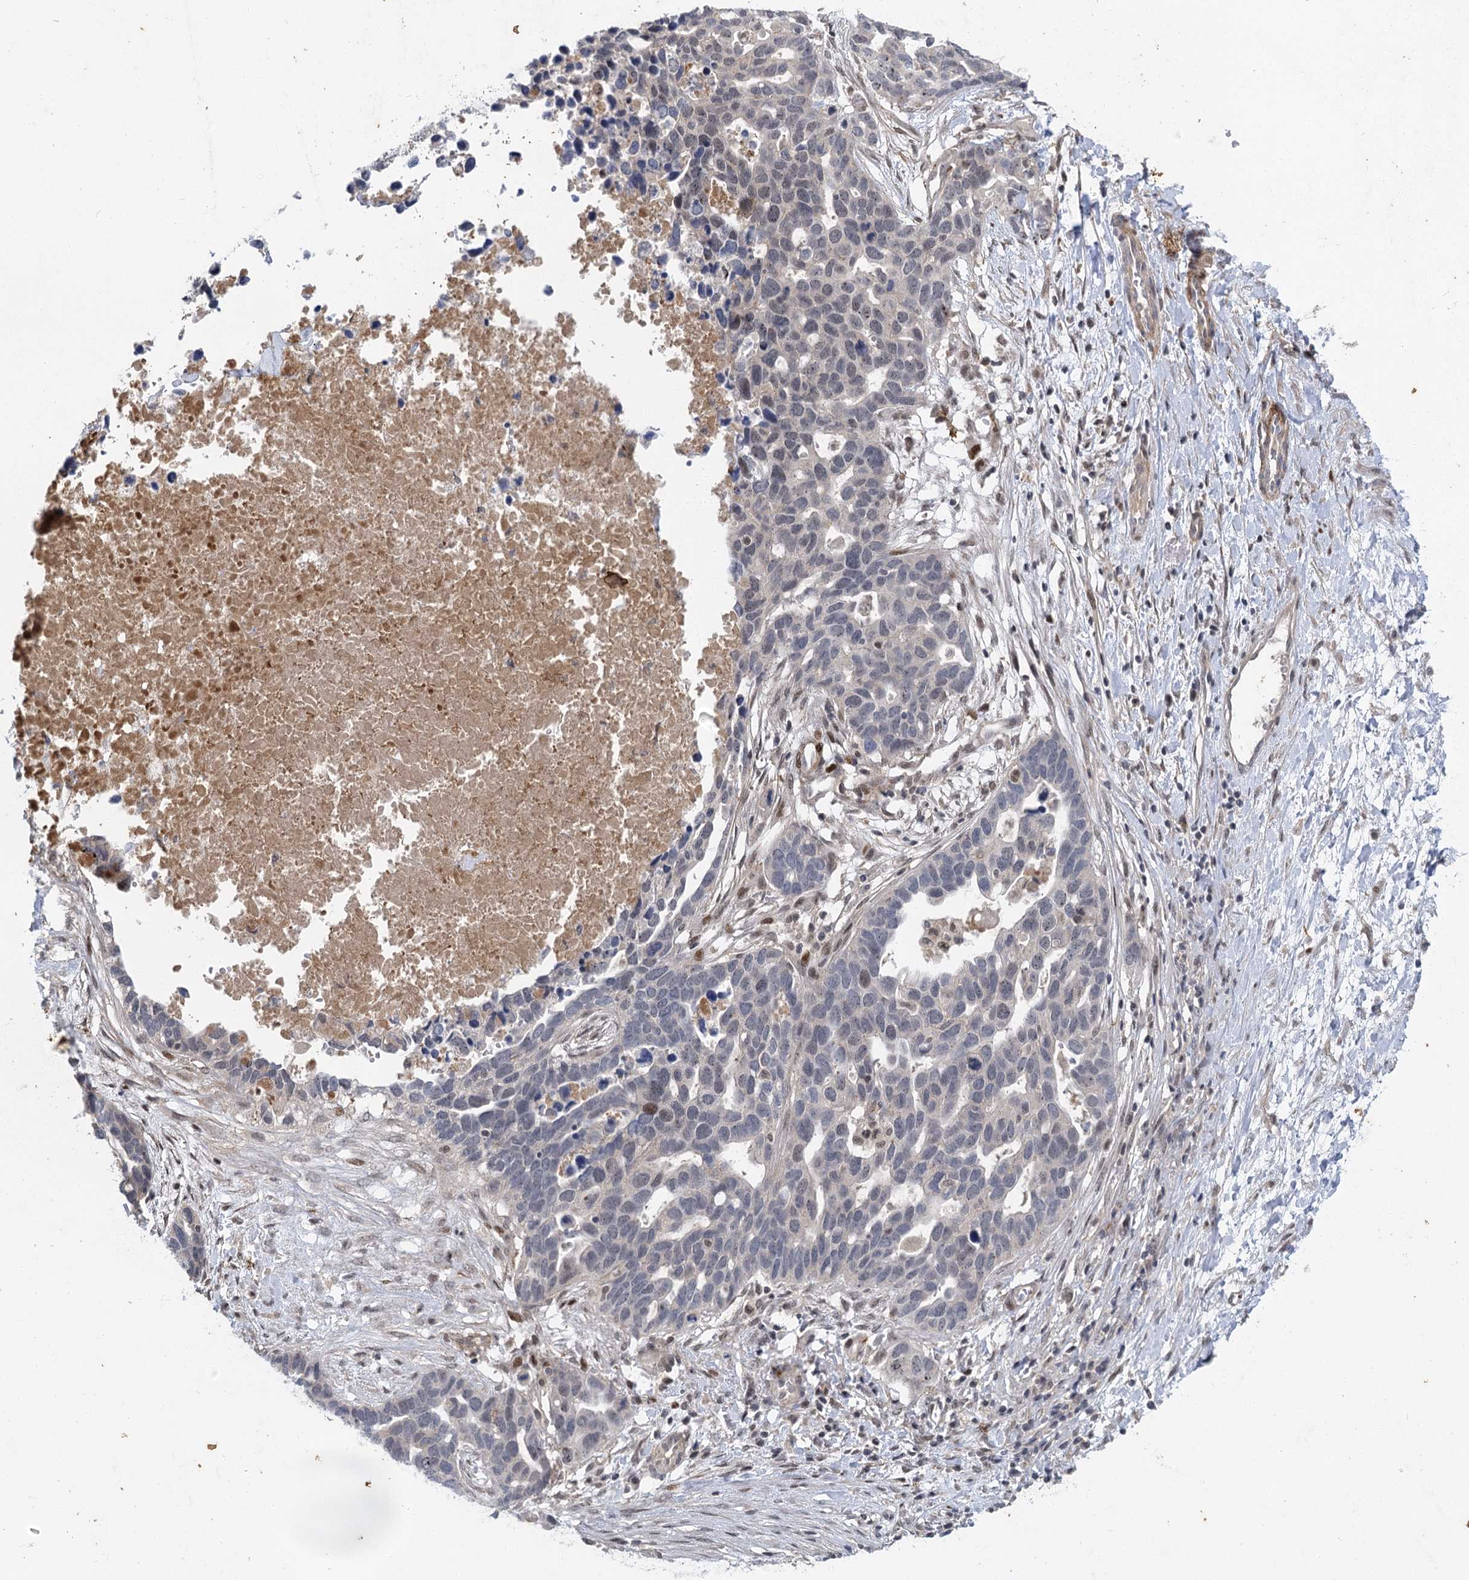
{"staining": {"intensity": "negative", "quantity": "none", "location": "none"}, "tissue": "ovarian cancer", "cell_type": "Tumor cells", "image_type": "cancer", "snomed": [{"axis": "morphology", "description": "Cystadenocarcinoma, serous, NOS"}, {"axis": "topography", "description": "Ovary"}], "caption": "A micrograph of human ovarian cancer is negative for staining in tumor cells. (DAB immunohistochemistry (IHC), high magnification).", "gene": "IL11RA", "patient": {"sex": "female", "age": 54}}